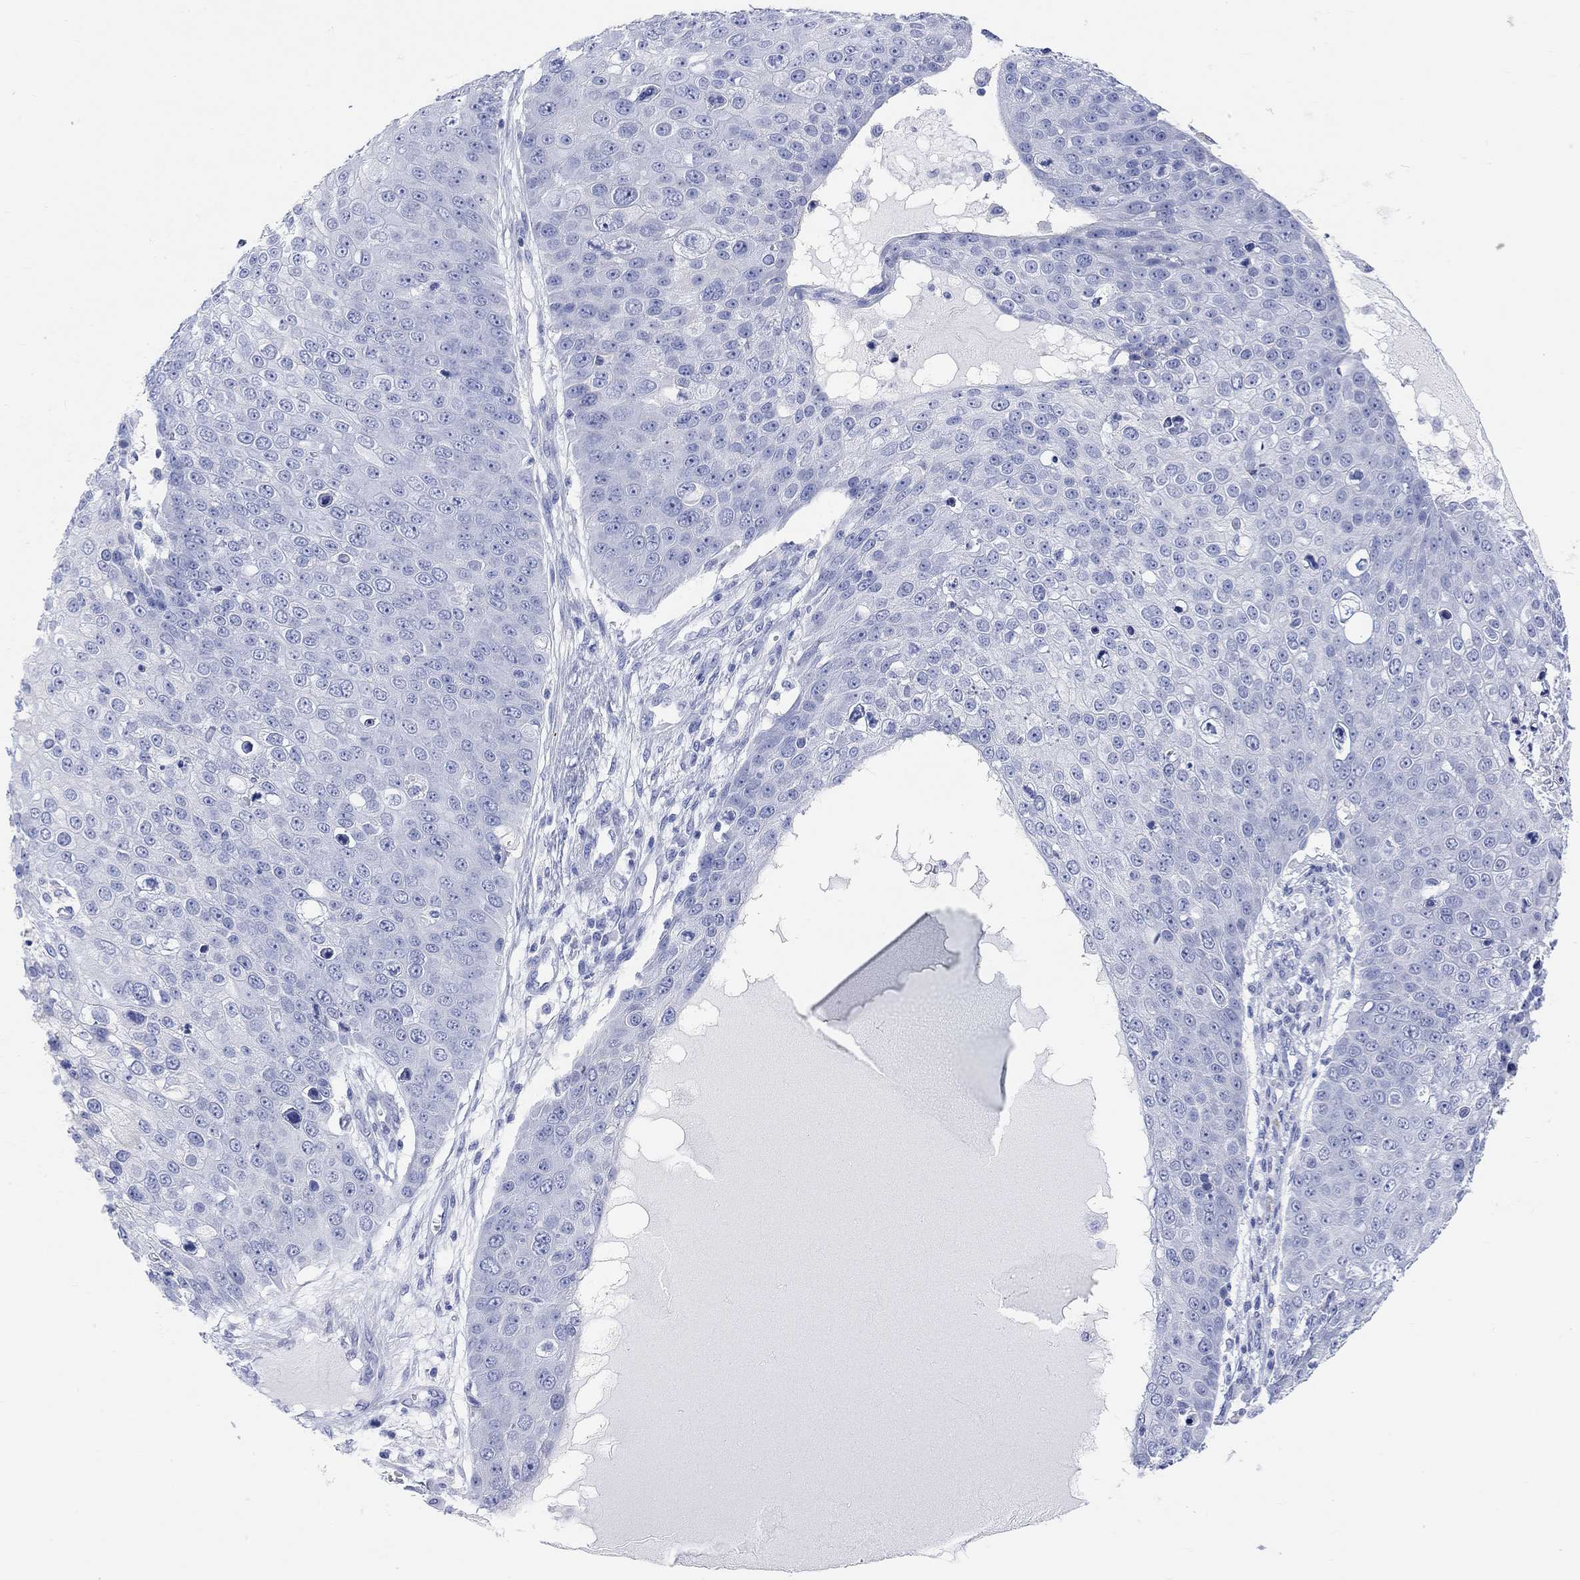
{"staining": {"intensity": "negative", "quantity": "none", "location": "none"}, "tissue": "skin cancer", "cell_type": "Tumor cells", "image_type": "cancer", "snomed": [{"axis": "morphology", "description": "Squamous cell carcinoma, NOS"}, {"axis": "topography", "description": "Skin"}], "caption": "Tumor cells are negative for brown protein staining in squamous cell carcinoma (skin).", "gene": "XIRP2", "patient": {"sex": "male", "age": 71}}